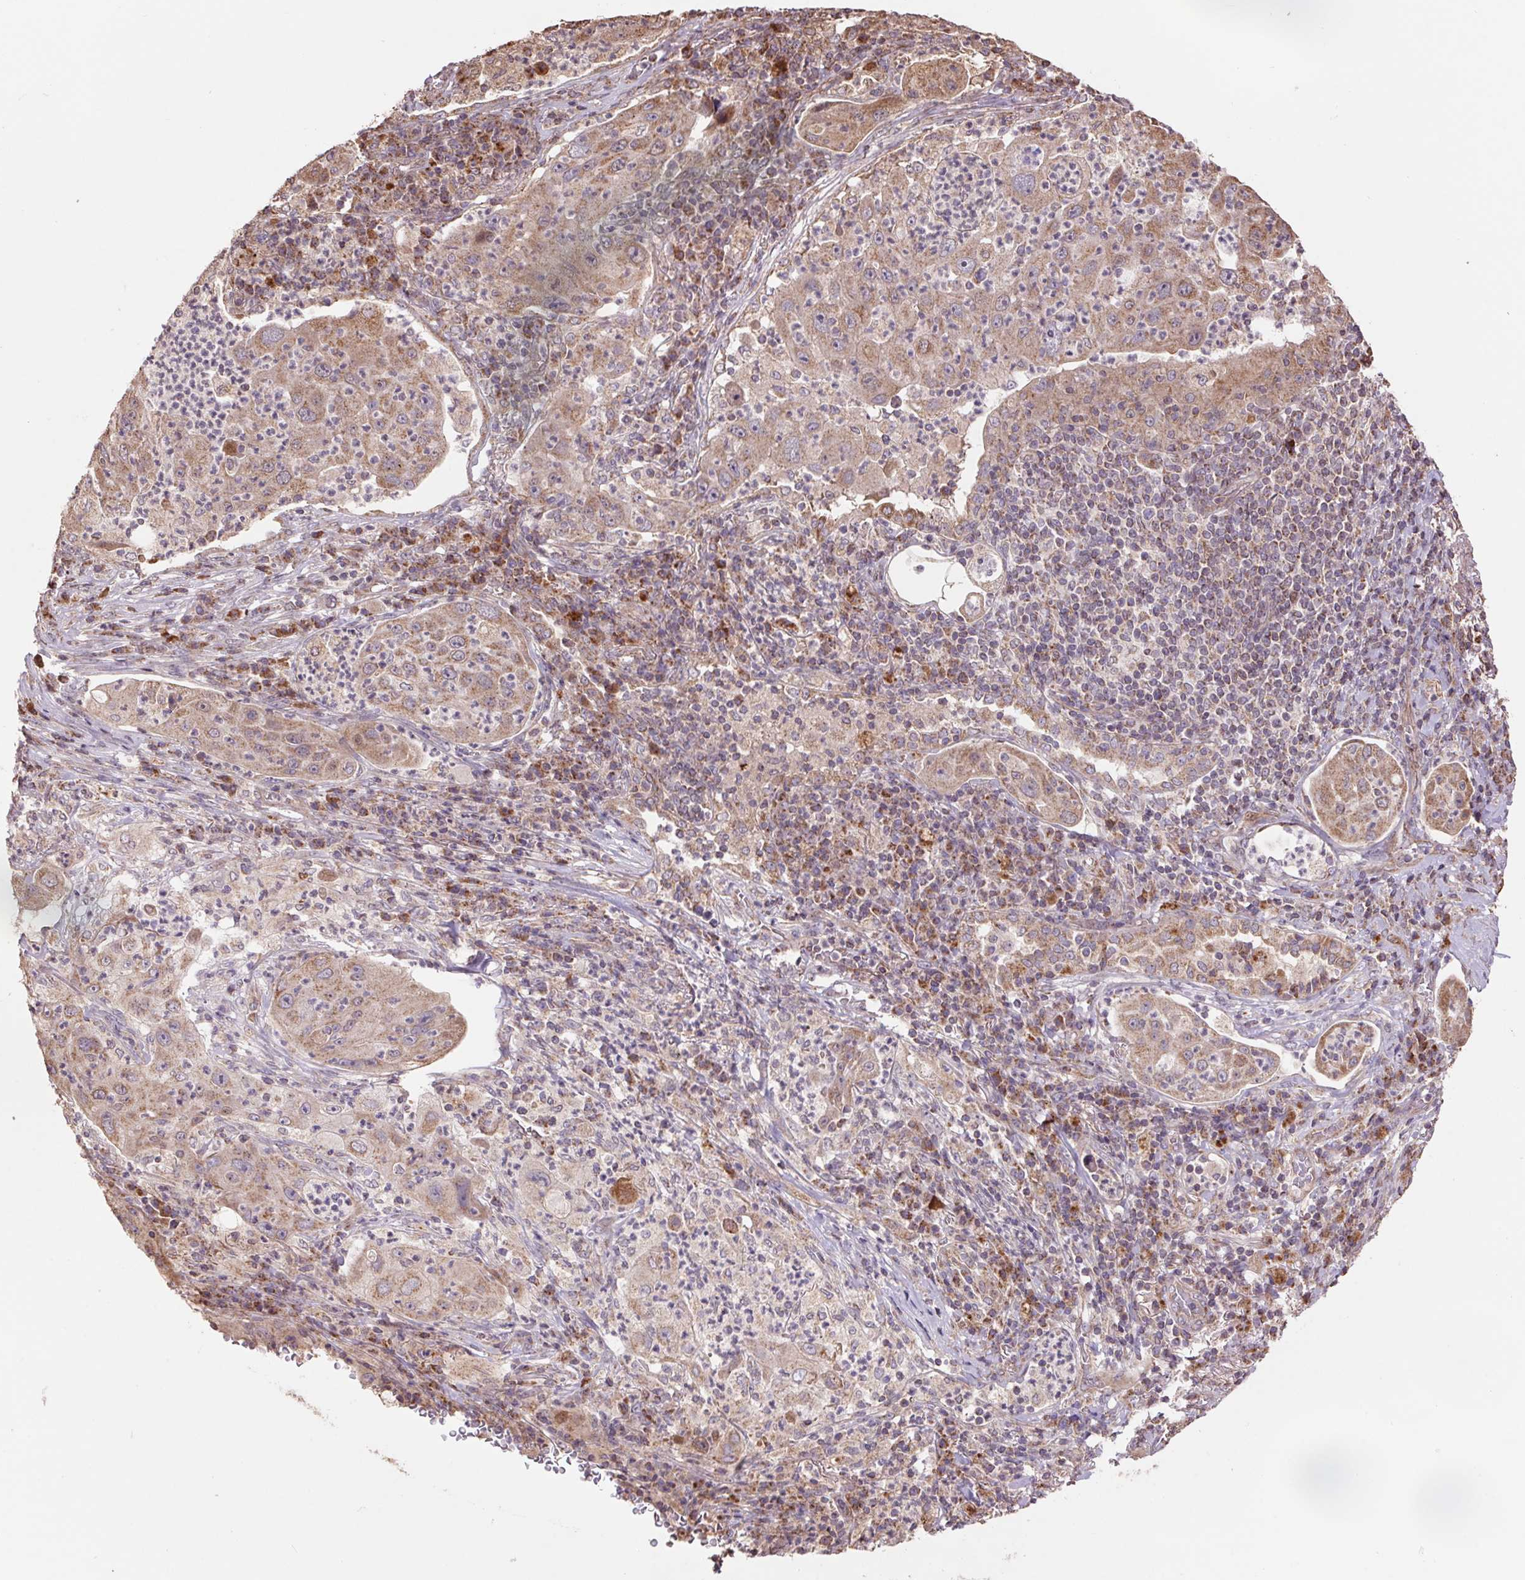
{"staining": {"intensity": "weak", "quantity": "25%-75%", "location": "cytoplasmic/membranous"}, "tissue": "lung cancer", "cell_type": "Tumor cells", "image_type": "cancer", "snomed": [{"axis": "morphology", "description": "Squamous cell carcinoma, NOS"}, {"axis": "topography", "description": "Lung"}], "caption": "Lung squamous cell carcinoma stained with a protein marker shows weak staining in tumor cells.", "gene": "PDHA1", "patient": {"sex": "female", "age": 59}}